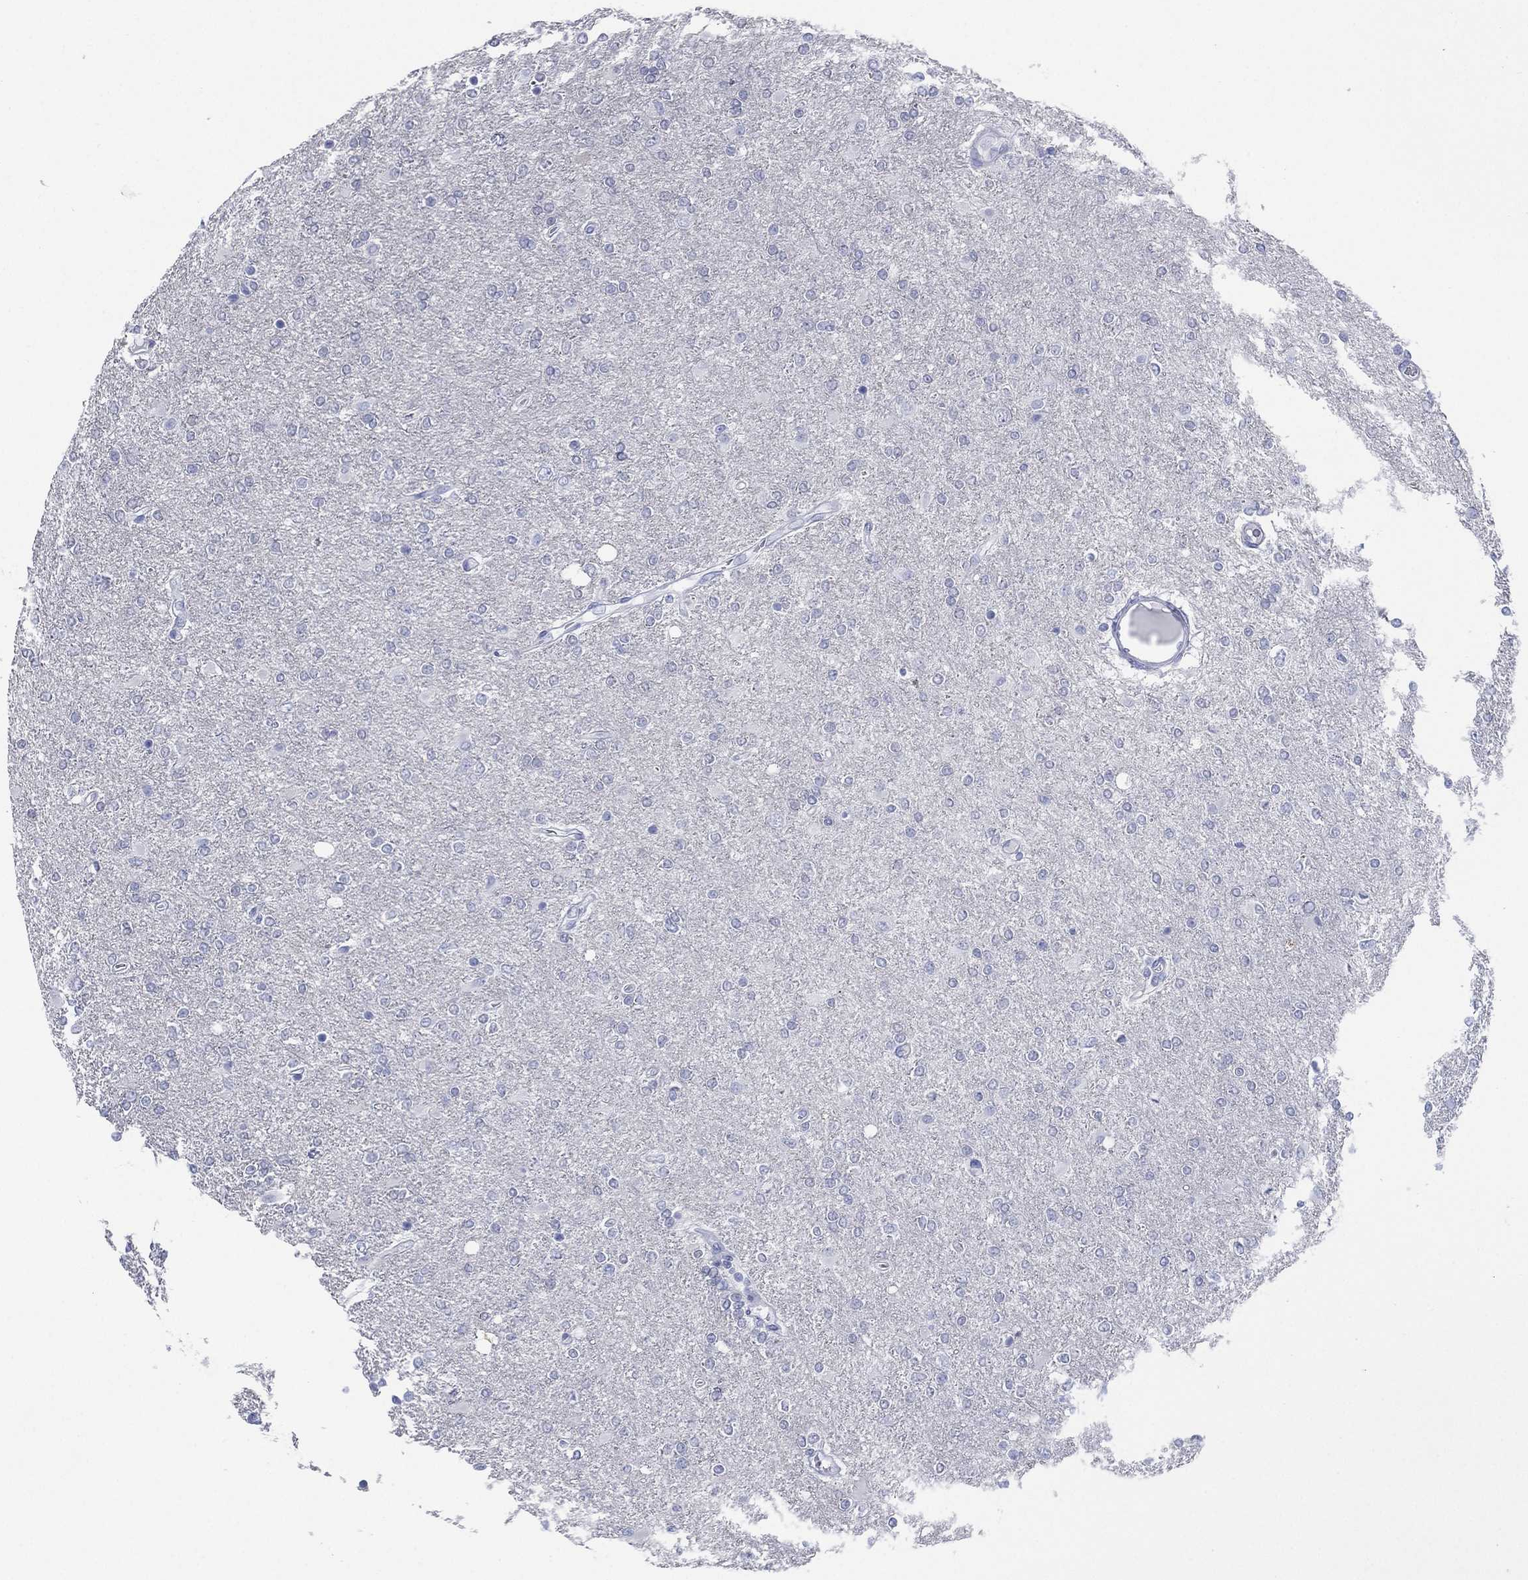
{"staining": {"intensity": "negative", "quantity": "none", "location": "none"}, "tissue": "glioma", "cell_type": "Tumor cells", "image_type": "cancer", "snomed": [{"axis": "morphology", "description": "Glioma, malignant, High grade"}, {"axis": "topography", "description": "Cerebral cortex"}], "caption": "DAB immunohistochemical staining of glioma exhibits no significant positivity in tumor cells. Brightfield microscopy of immunohistochemistry (IHC) stained with DAB (brown) and hematoxylin (blue), captured at high magnification.", "gene": "TMEM247", "patient": {"sex": "male", "age": 70}}